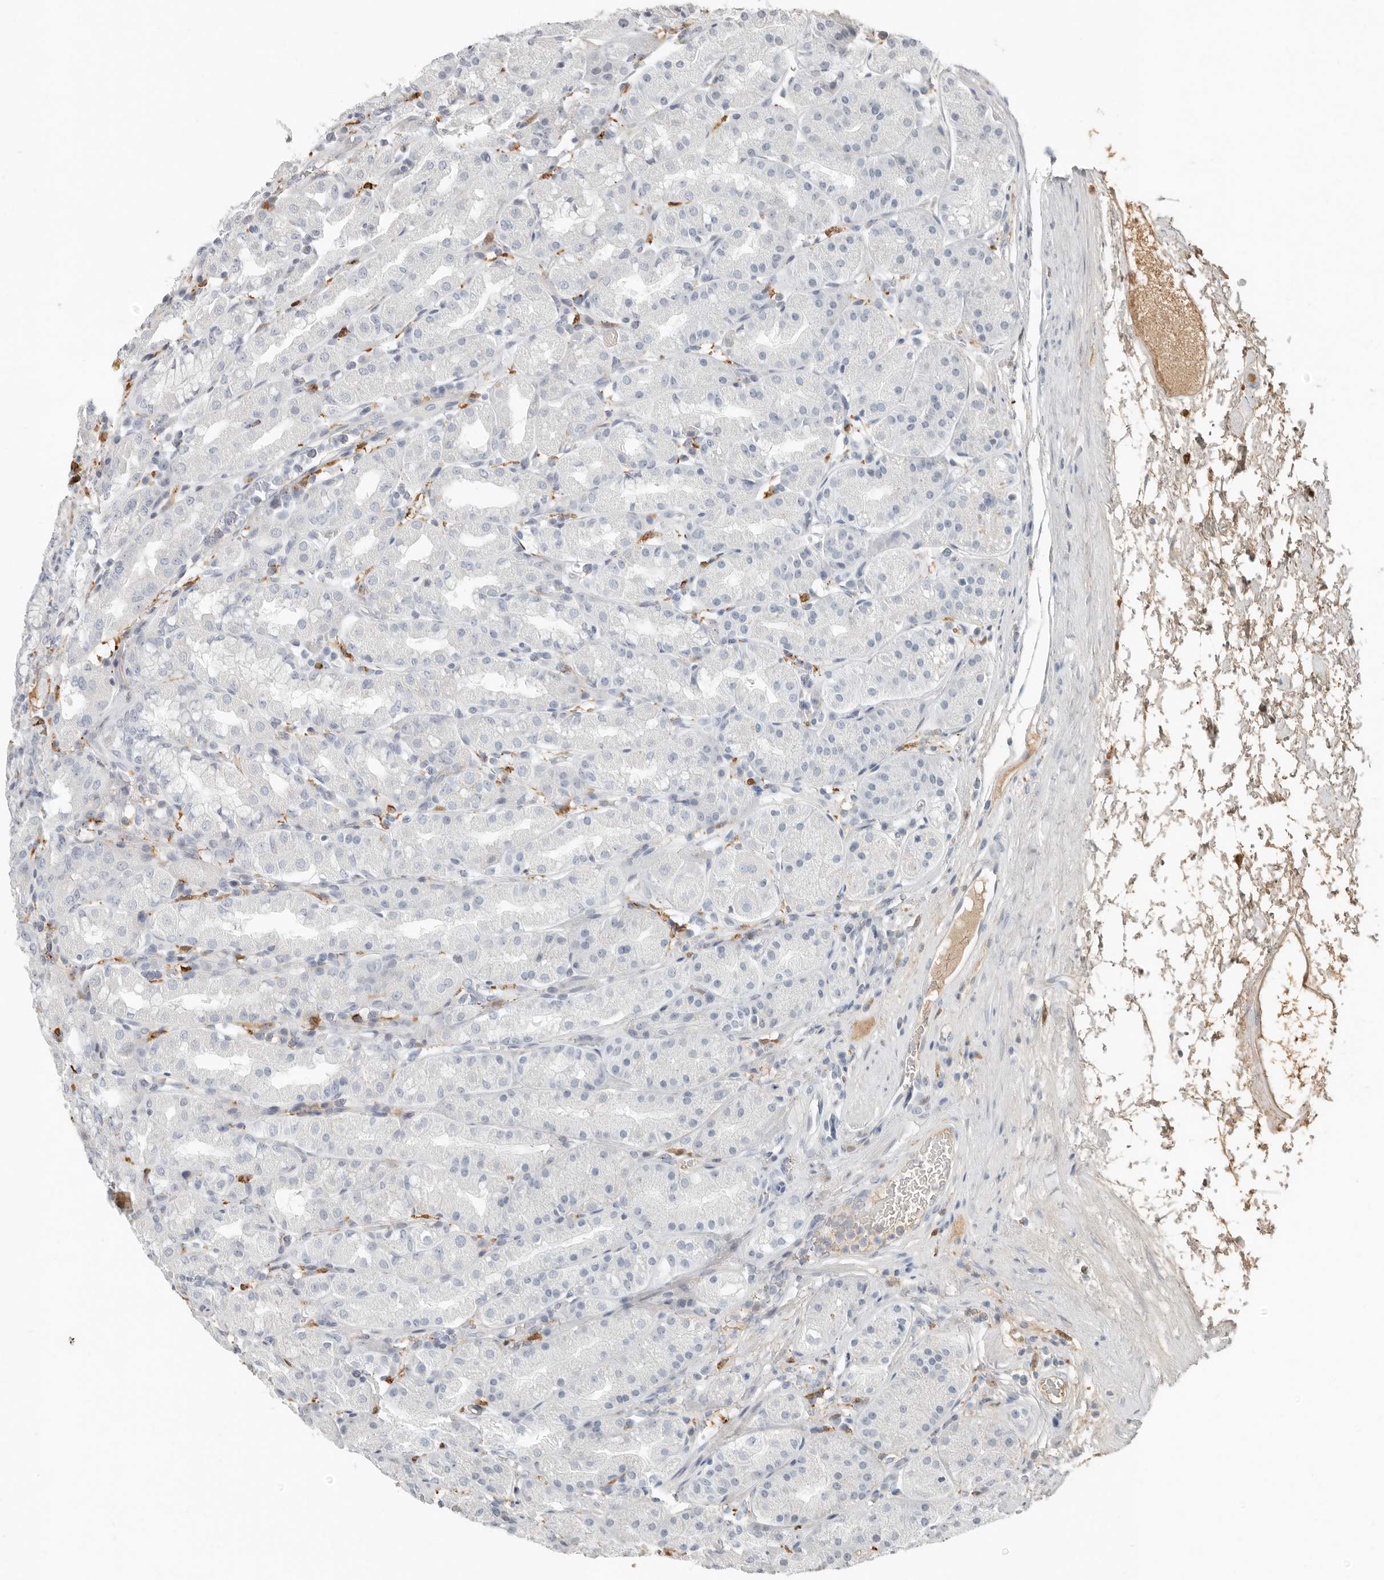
{"staining": {"intensity": "negative", "quantity": "none", "location": "none"}, "tissue": "stomach", "cell_type": "Glandular cells", "image_type": "normal", "snomed": [{"axis": "morphology", "description": "Normal tissue, NOS"}, {"axis": "topography", "description": "Stomach"}, {"axis": "topography", "description": "Stomach, lower"}], "caption": "Immunohistochemistry of unremarkable stomach shows no staining in glandular cells. Nuclei are stained in blue.", "gene": "KLHL38", "patient": {"sex": "female", "age": 56}}